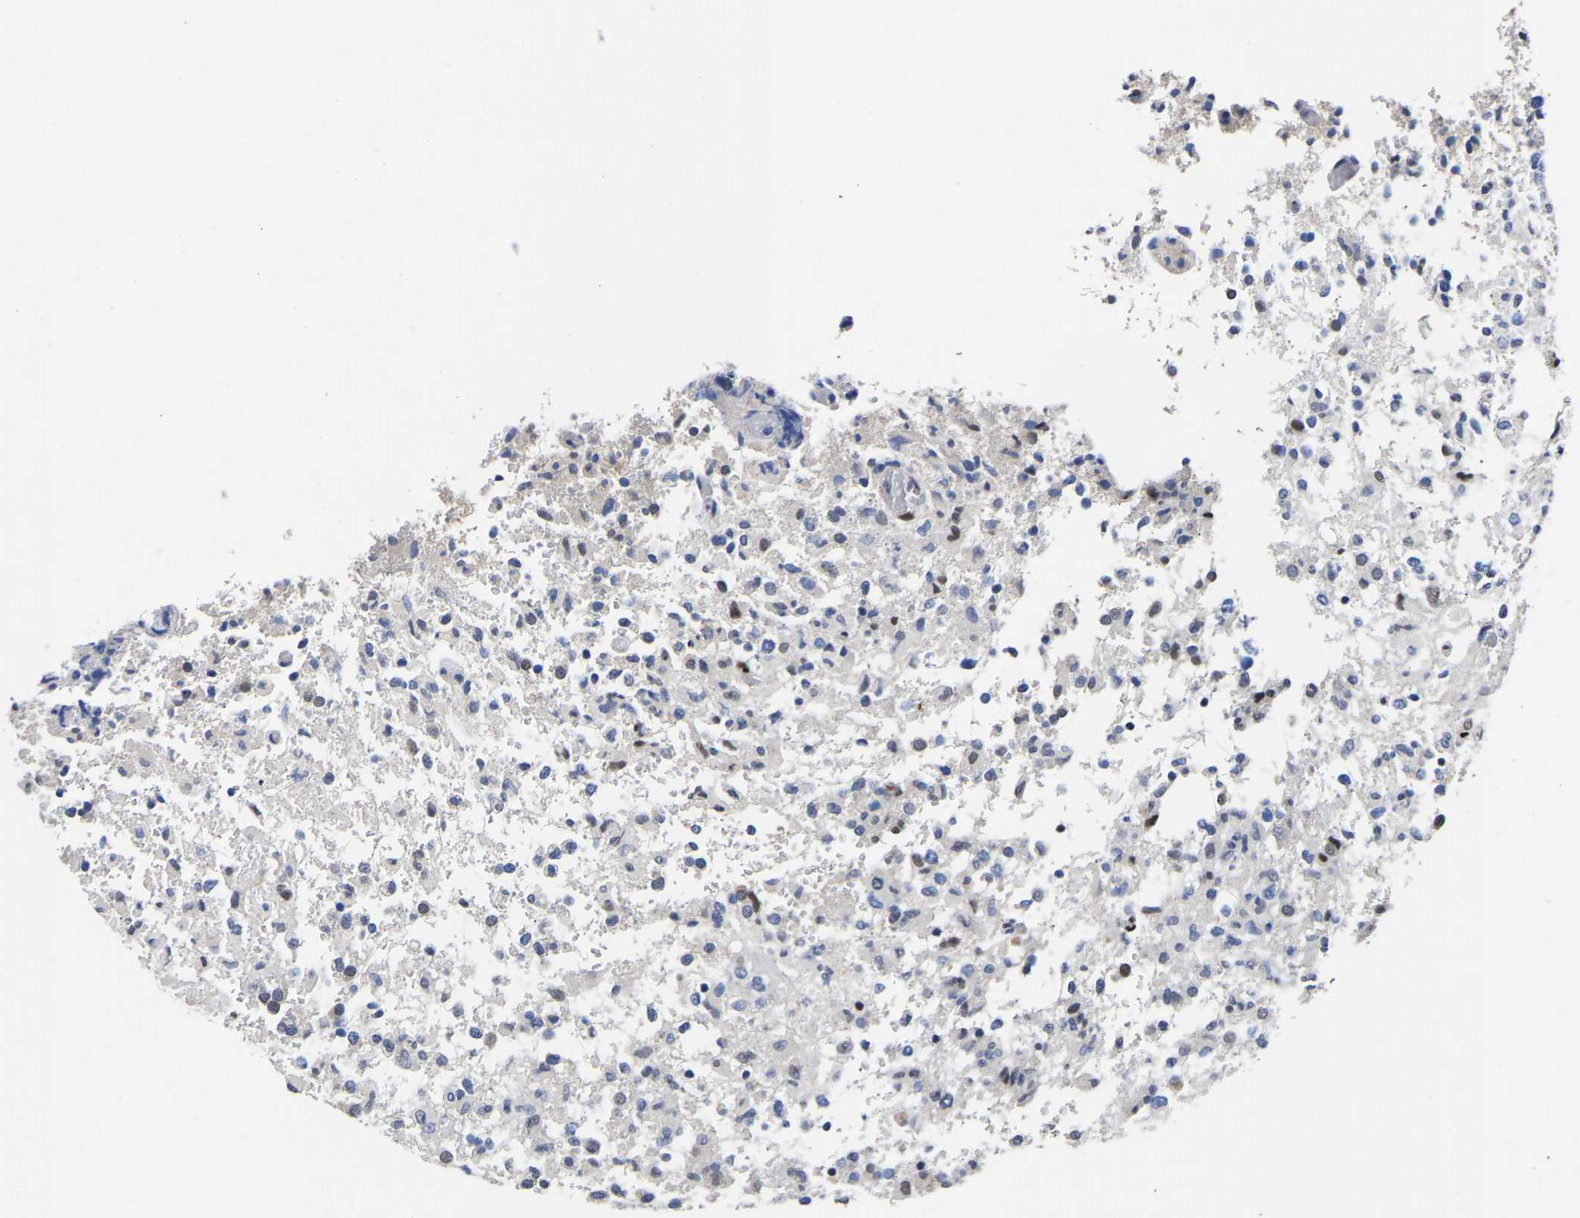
{"staining": {"intensity": "strong", "quantity": "<25%", "location": "nuclear"}, "tissue": "glioma", "cell_type": "Tumor cells", "image_type": "cancer", "snomed": [{"axis": "morphology", "description": "Glioma, malignant, High grade"}, {"axis": "topography", "description": "Brain"}], "caption": "Tumor cells exhibit medium levels of strong nuclear positivity in about <25% of cells in human high-grade glioma (malignant).", "gene": "PTRHD1", "patient": {"sex": "female", "age": 57}}